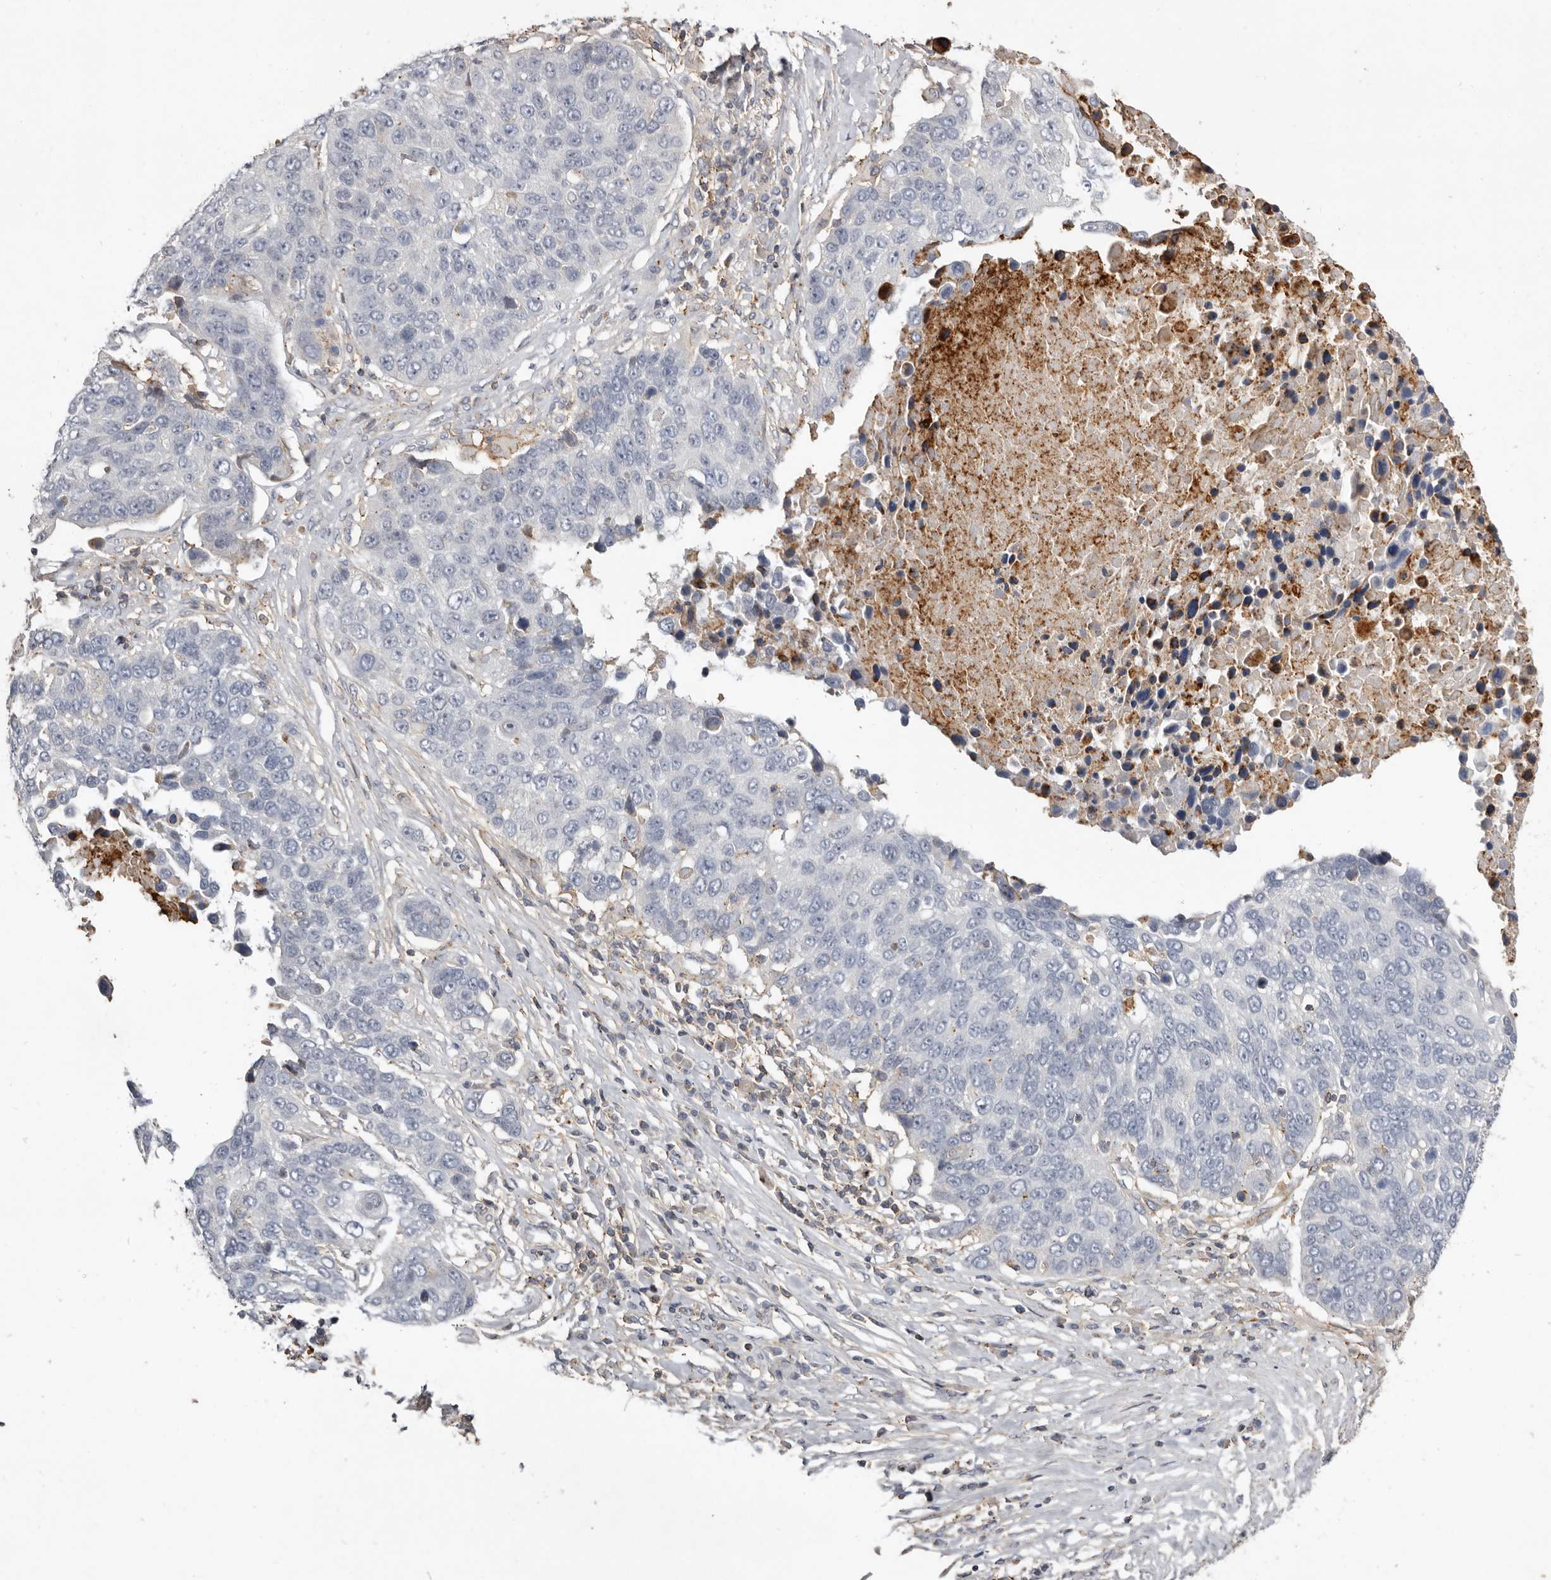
{"staining": {"intensity": "negative", "quantity": "none", "location": "none"}, "tissue": "lung cancer", "cell_type": "Tumor cells", "image_type": "cancer", "snomed": [{"axis": "morphology", "description": "Squamous cell carcinoma, NOS"}, {"axis": "topography", "description": "Lung"}], "caption": "Photomicrograph shows no protein staining in tumor cells of squamous cell carcinoma (lung) tissue.", "gene": "KIF26B", "patient": {"sex": "male", "age": 66}}